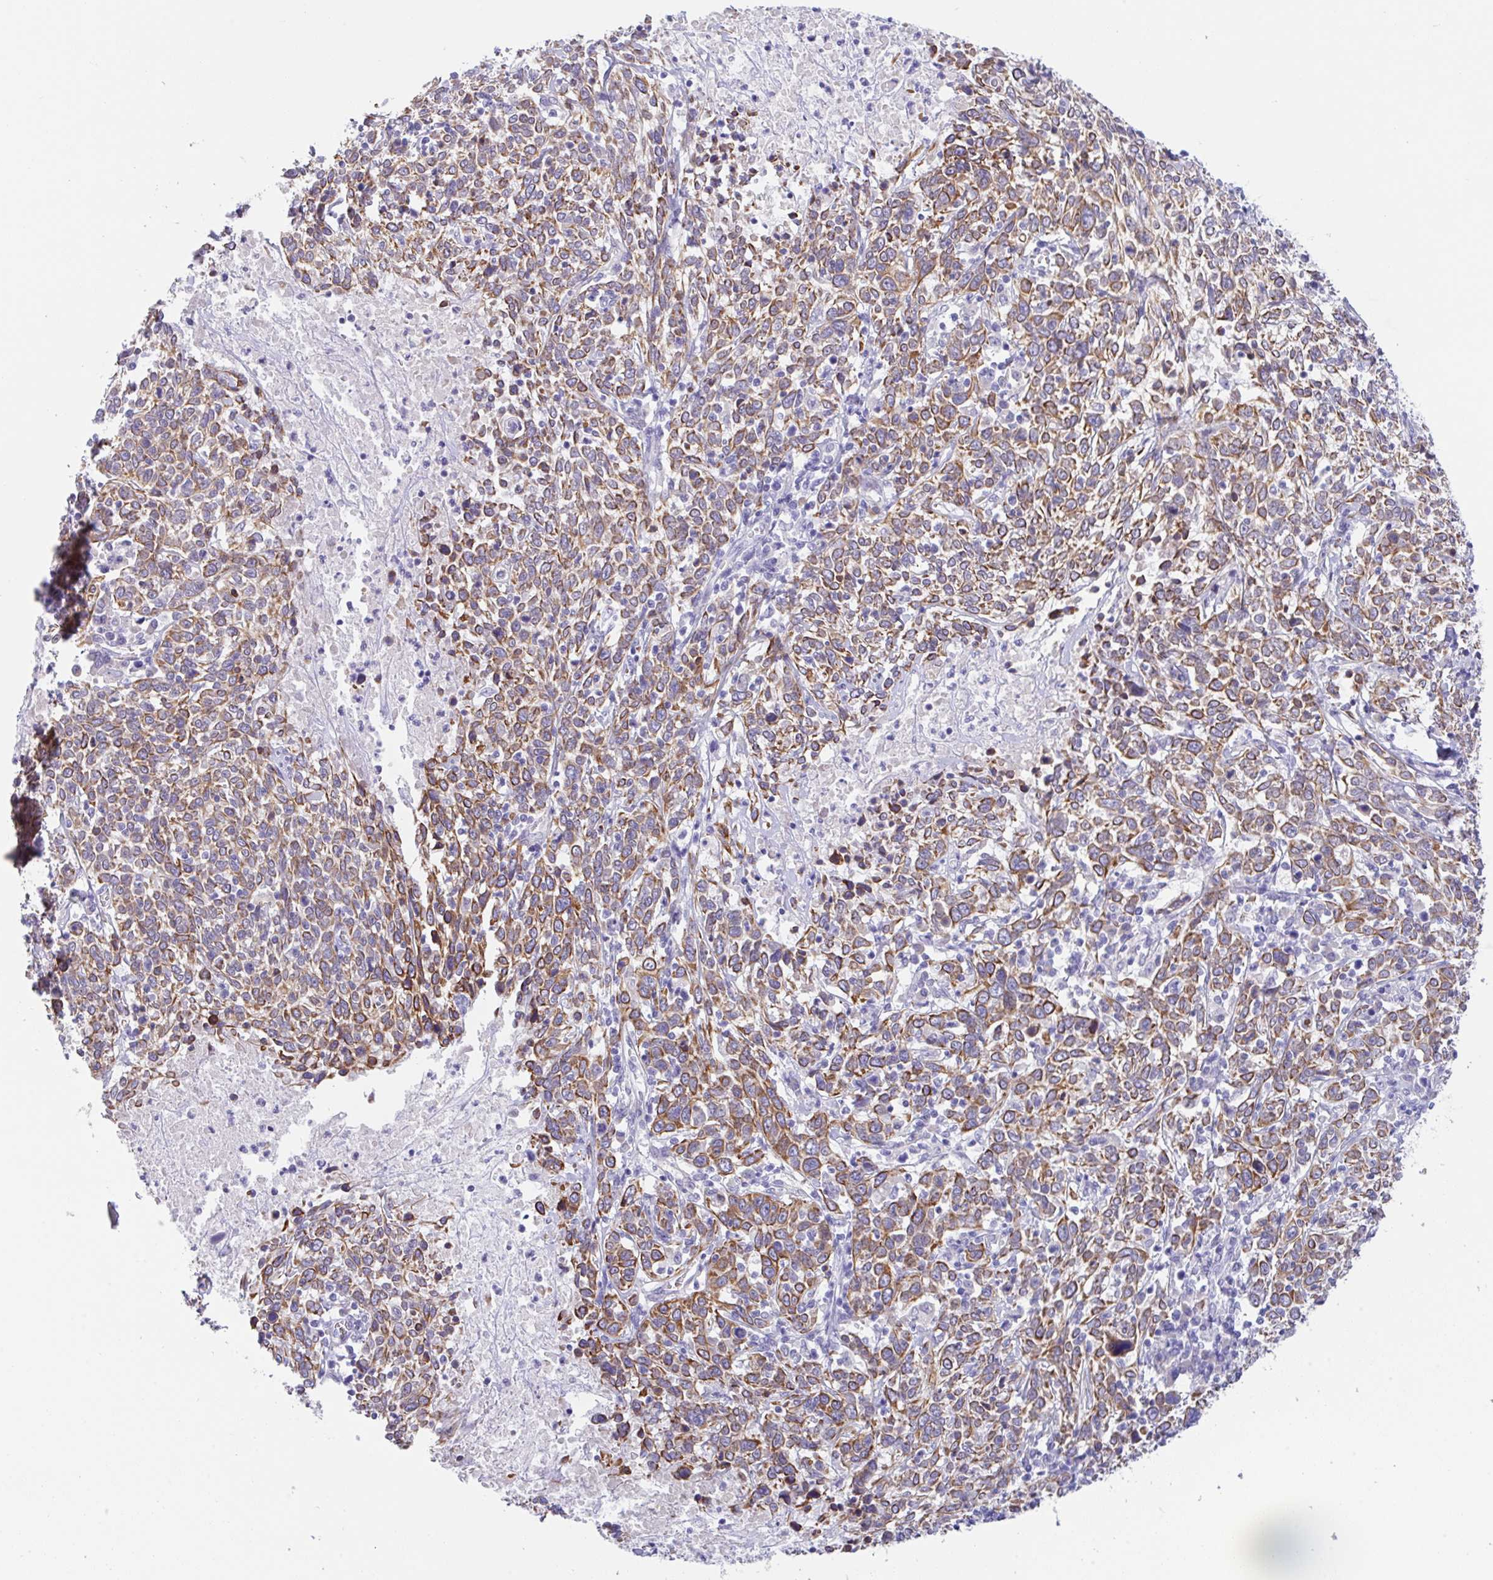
{"staining": {"intensity": "moderate", "quantity": ">75%", "location": "cytoplasmic/membranous"}, "tissue": "cervical cancer", "cell_type": "Tumor cells", "image_type": "cancer", "snomed": [{"axis": "morphology", "description": "Squamous cell carcinoma, NOS"}, {"axis": "topography", "description": "Cervix"}], "caption": "Tumor cells exhibit moderate cytoplasmic/membranous positivity in about >75% of cells in cervical cancer (squamous cell carcinoma). Immunohistochemistry stains the protein in brown and the nuclei are stained blue.", "gene": "TRAF4", "patient": {"sex": "female", "age": 46}}